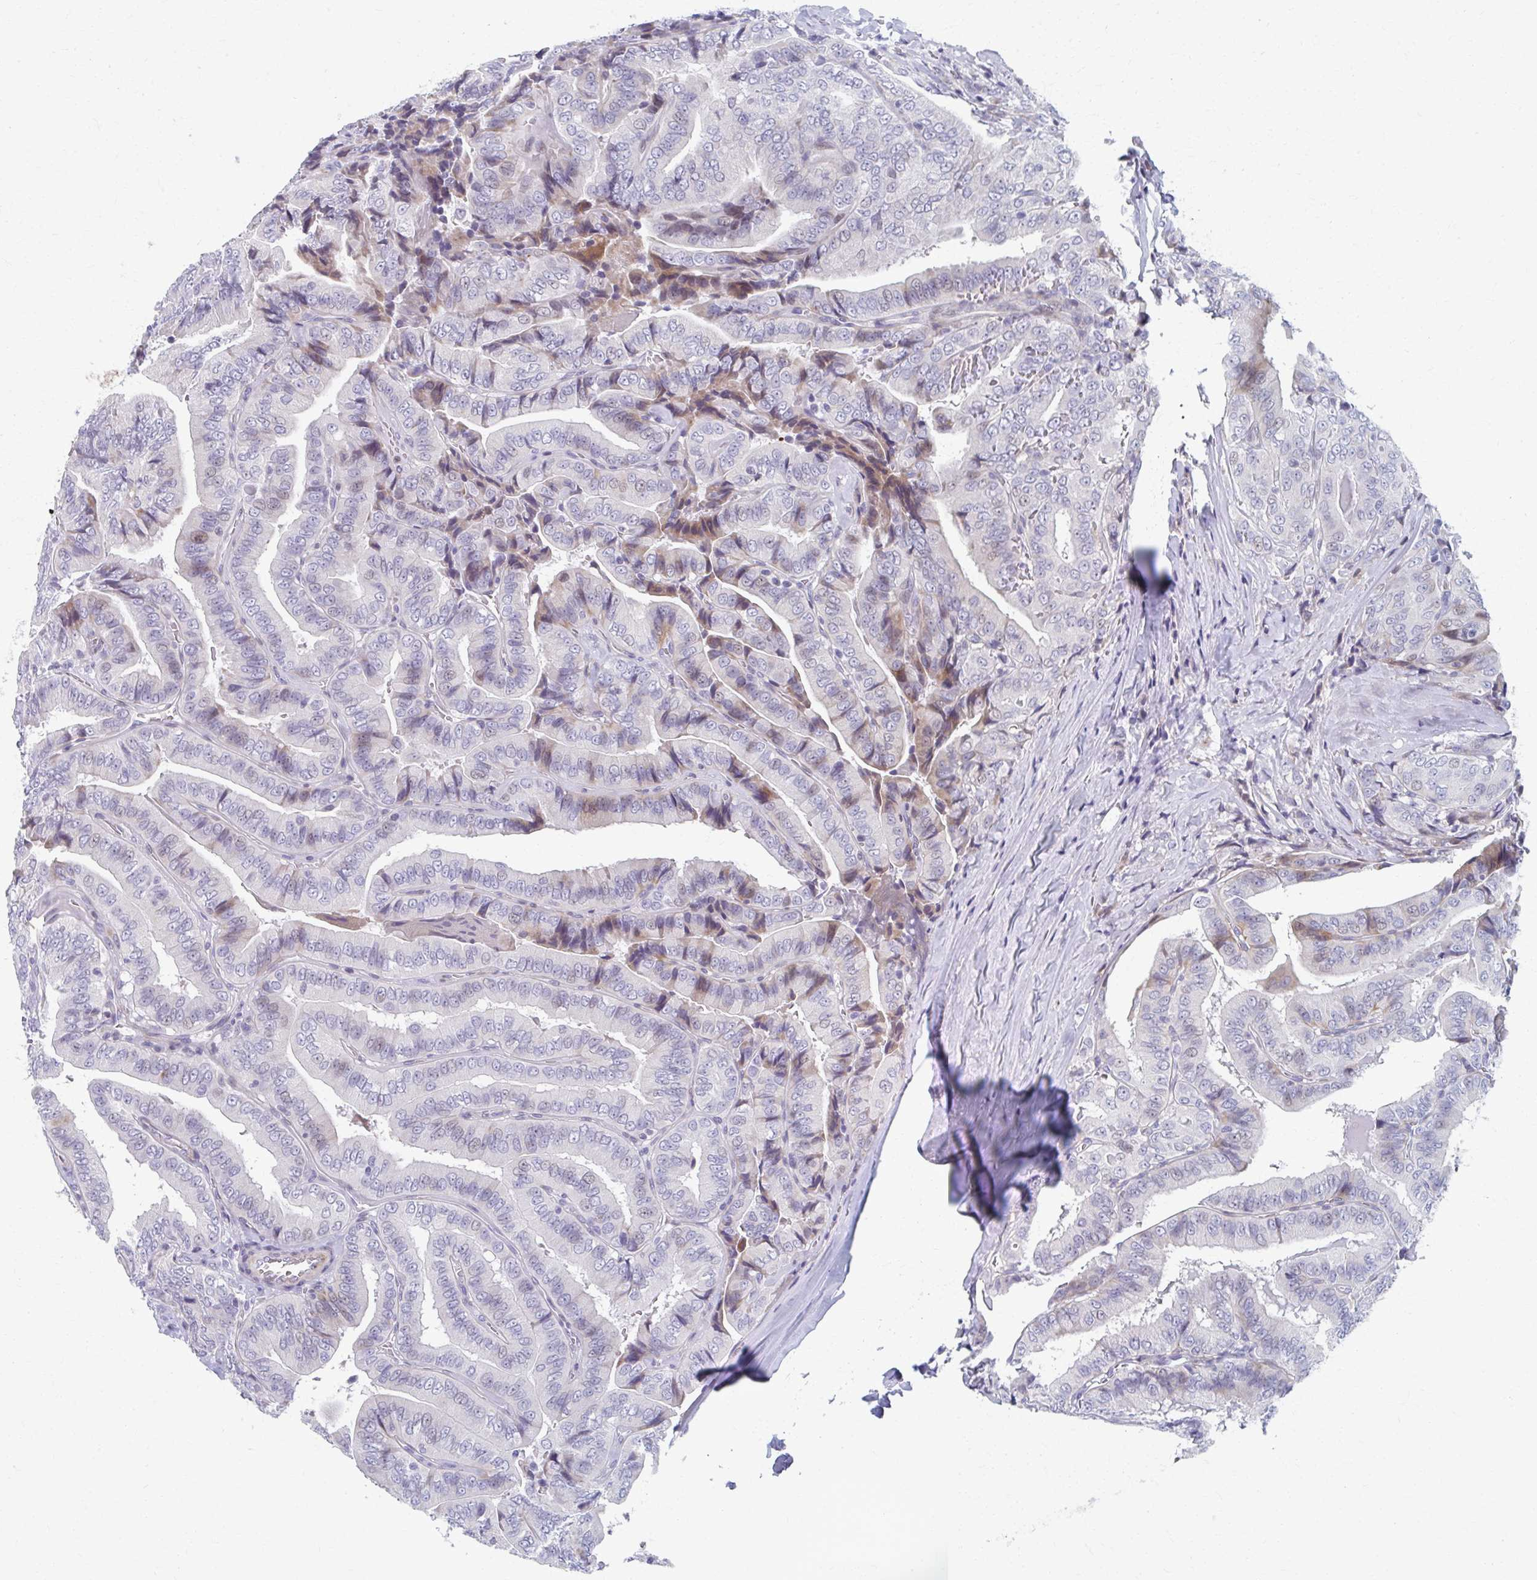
{"staining": {"intensity": "weak", "quantity": "<25%", "location": "cytoplasmic/membranous"}, "tissue": "thyroid cancer", "cell_type": "Tumor cells", "image_type": "cancer", "snomed": [{"axis": "morphology", "description": "Papillary adenocarcinoma, NOS"}, {"axis": "topography", "description": "Thyroid gland"}], "caption": "Thyroid cancer (papillary adenocarcinoma) was stained to show a protein in brown. There is no significant expression in tumor cells.", "gene": "ABHD16B", "patient": {"sex": "male", "age": 61}}